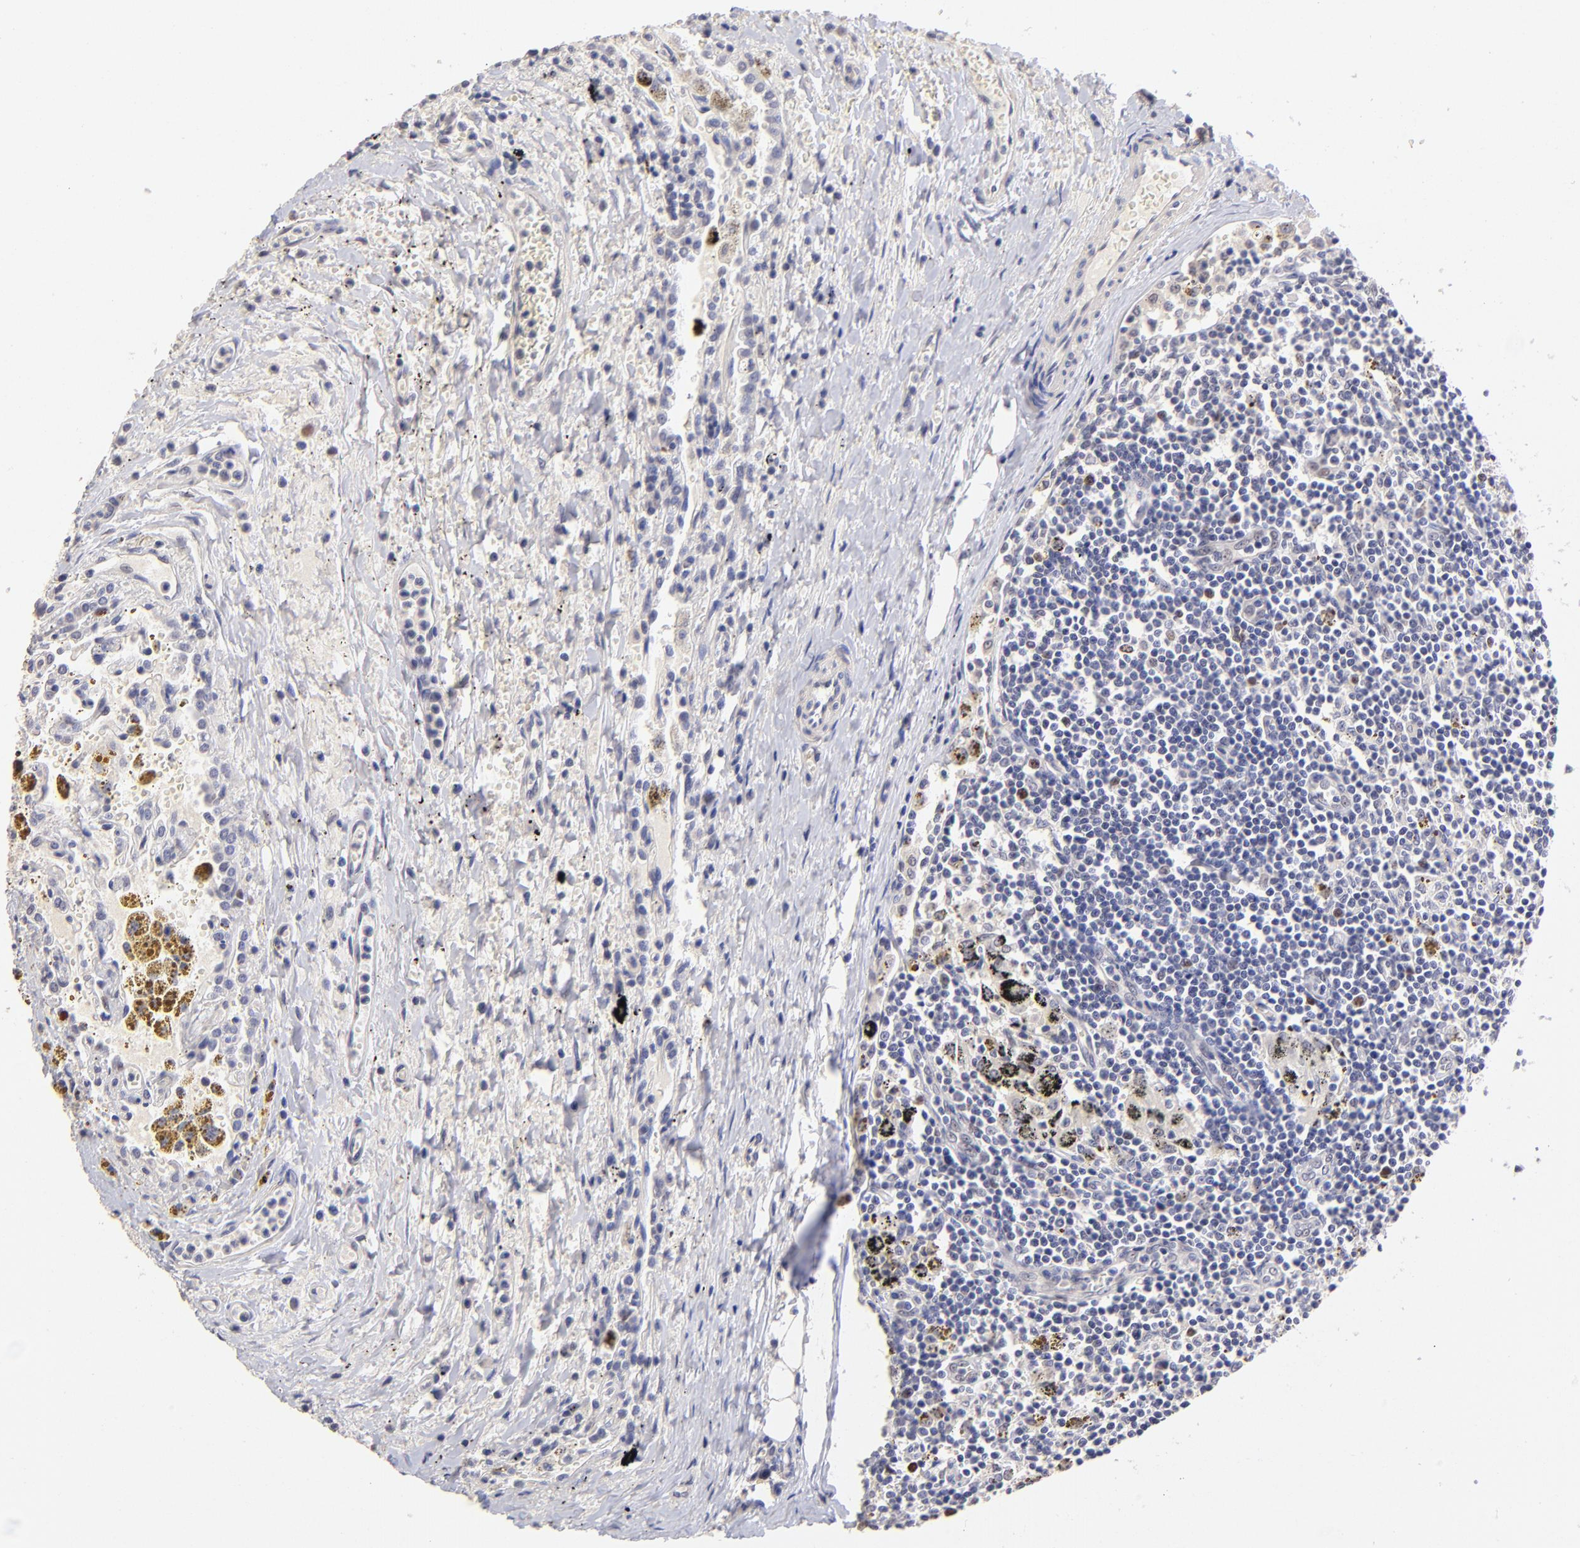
{"staining": {"intensity": "weak", "quantity": ">75%", "location": "cytoplasmic/membranous"}, "tissue": "carcinoid", "cell_type": "Tumor cells", "image_type": "cancer", "snomed": [{"axis": "morphology", "description": "Carcinoid, malignant, NOS"}, {"axis": "topography", "description": "Bronchus"}], "caption": "Tumor cells show weak cytoplasmic/membranous positivity in about >75% of cells in carcinoid.", "gene": "DNMT1", "patient": {"sex": "male", "age": 55}}